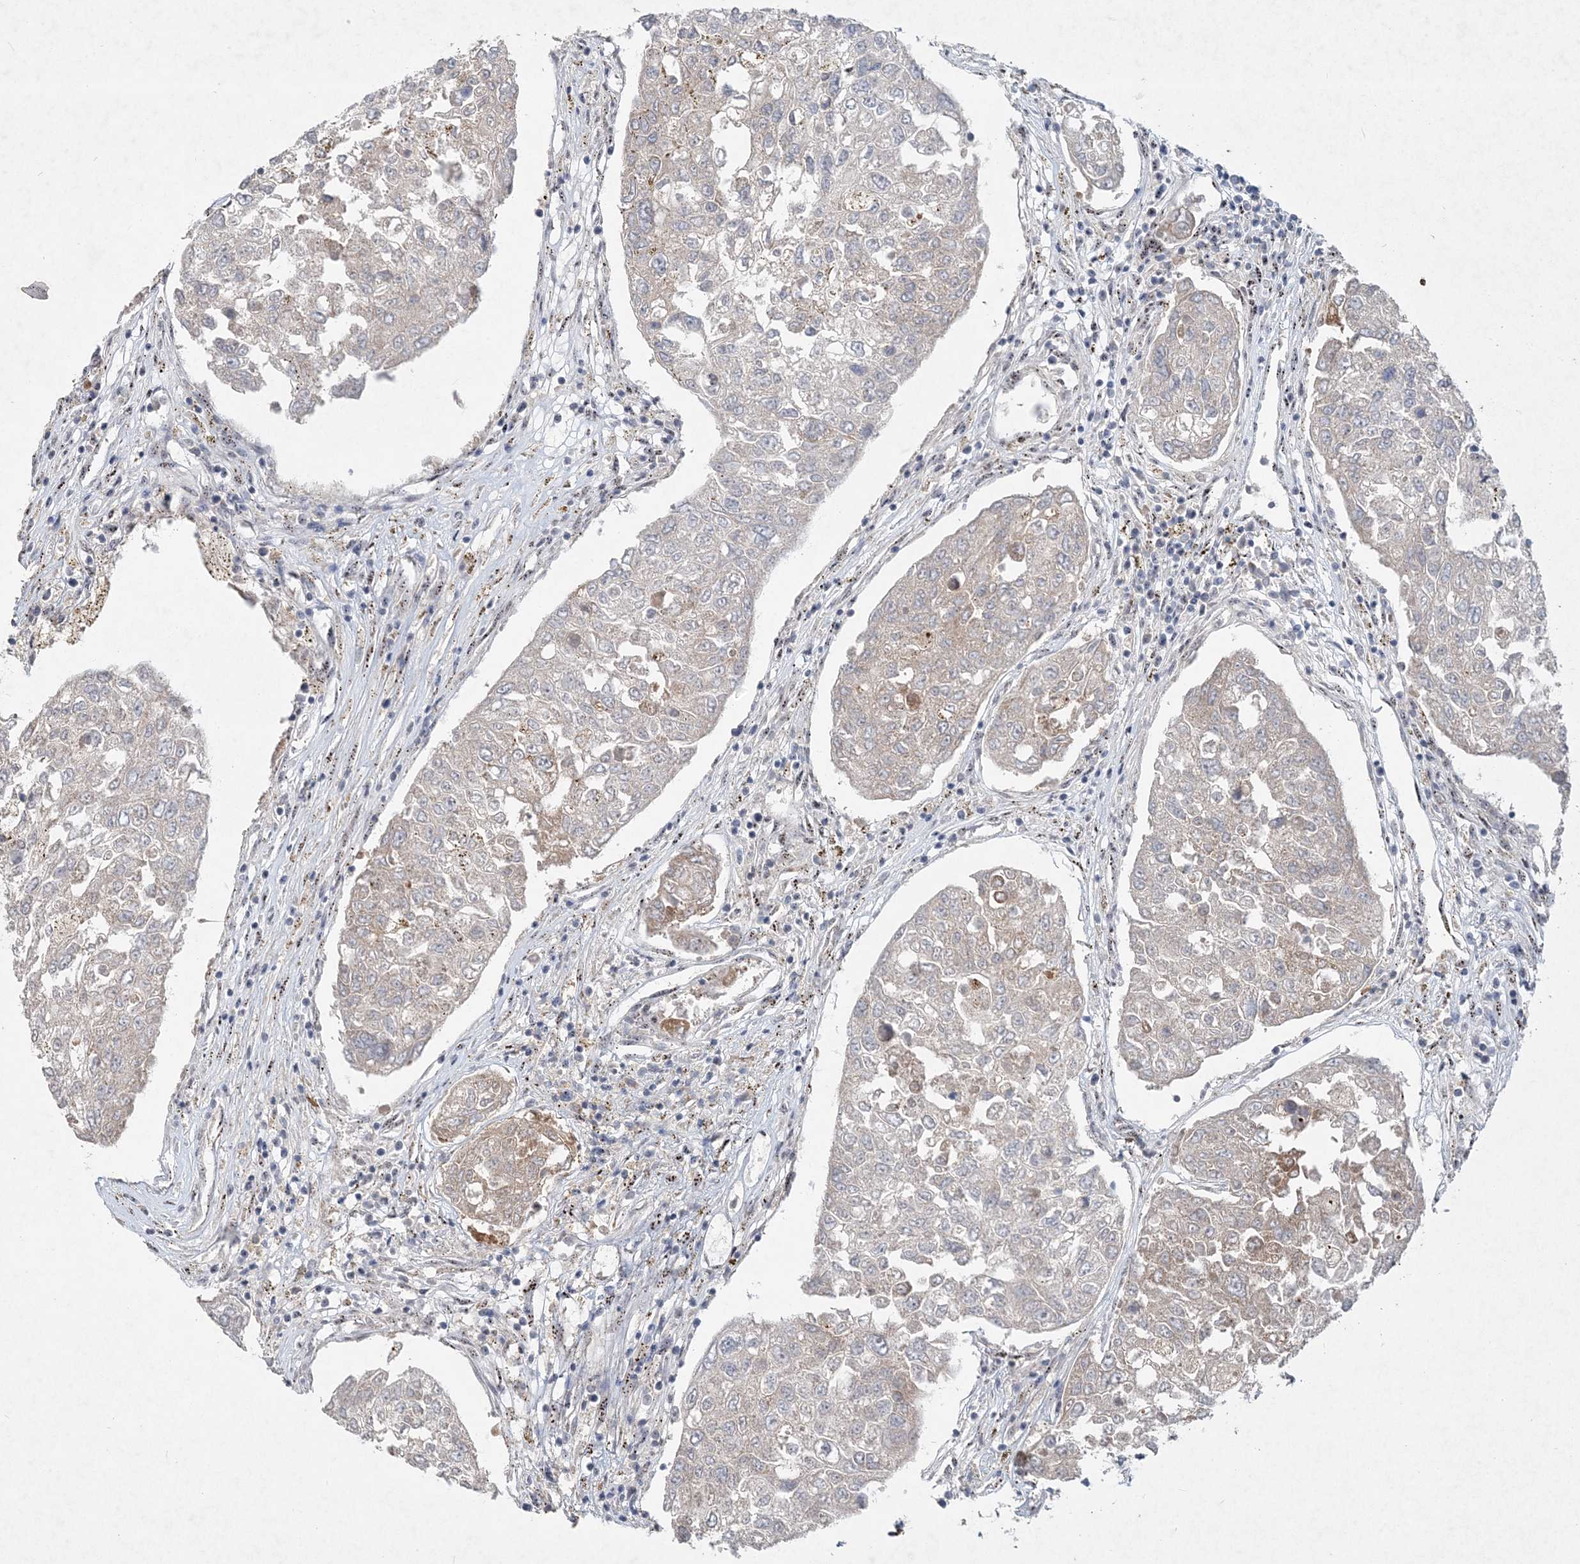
{"staining": {"intensity": "negative", "quantity": "none", "location": "none"}, "tissue": "urothelial cancer", "cell_type": "Tumor cells", "image_type": "cancer", "snomed": [{"axis": "morphology", "description": "Urothelial carcinoma, High grade"}, {"axis": "topography", "description": "Lymph node"}, {"axis": "topography", "description": "Urinary bladder"}], "caption": "DAB (3,3'-diaminobenzidine) immunohistochemical staining of human urothelial carcinoma (high-grade) displays no significant positivity in tumor cells.", "gene": "GIN1", "patient": {"sex": "male", "age": 51}}